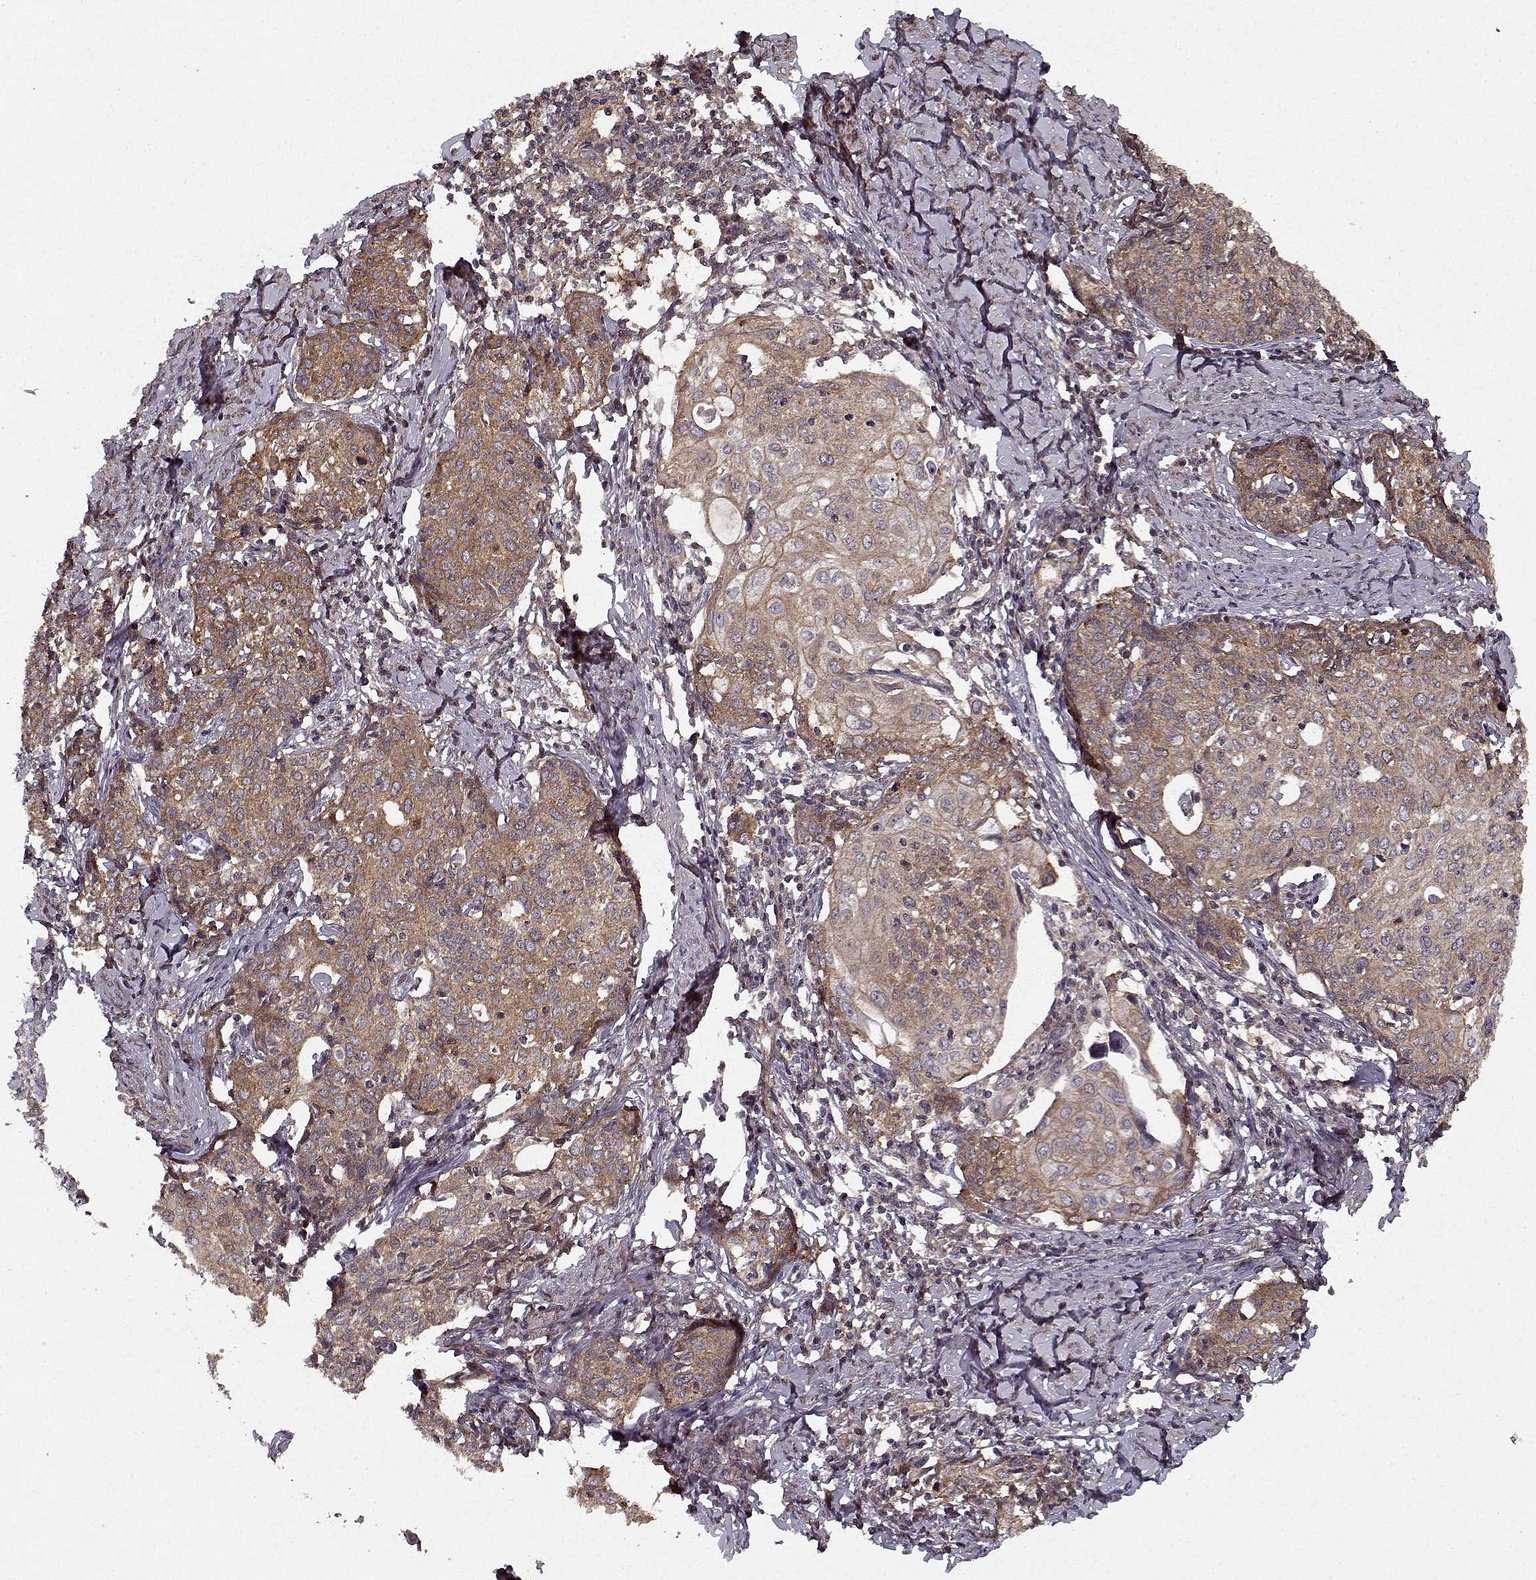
{"staining": {"intensity": "moderate", "quantity": ">75%", "location": "cytoplasmic/membranous"}, "tissue": "cervical cancer", "cell_type": "Tumor cells", "image_type": "cancer", "snomed": [{"axis": "morphology", "description": "Squamous cell carcinoma, NOS"}, {"axis": "topography", "description": "Cervix"}], "caption": "Moderate cytoplasmic/membranous positivity for a protein is appreciated in about >75% of tumor cells of cervical cancer using immunohistochemistry.", "gene": "PPP1R12A", "patient": {"sex": "female", "age": 62}}